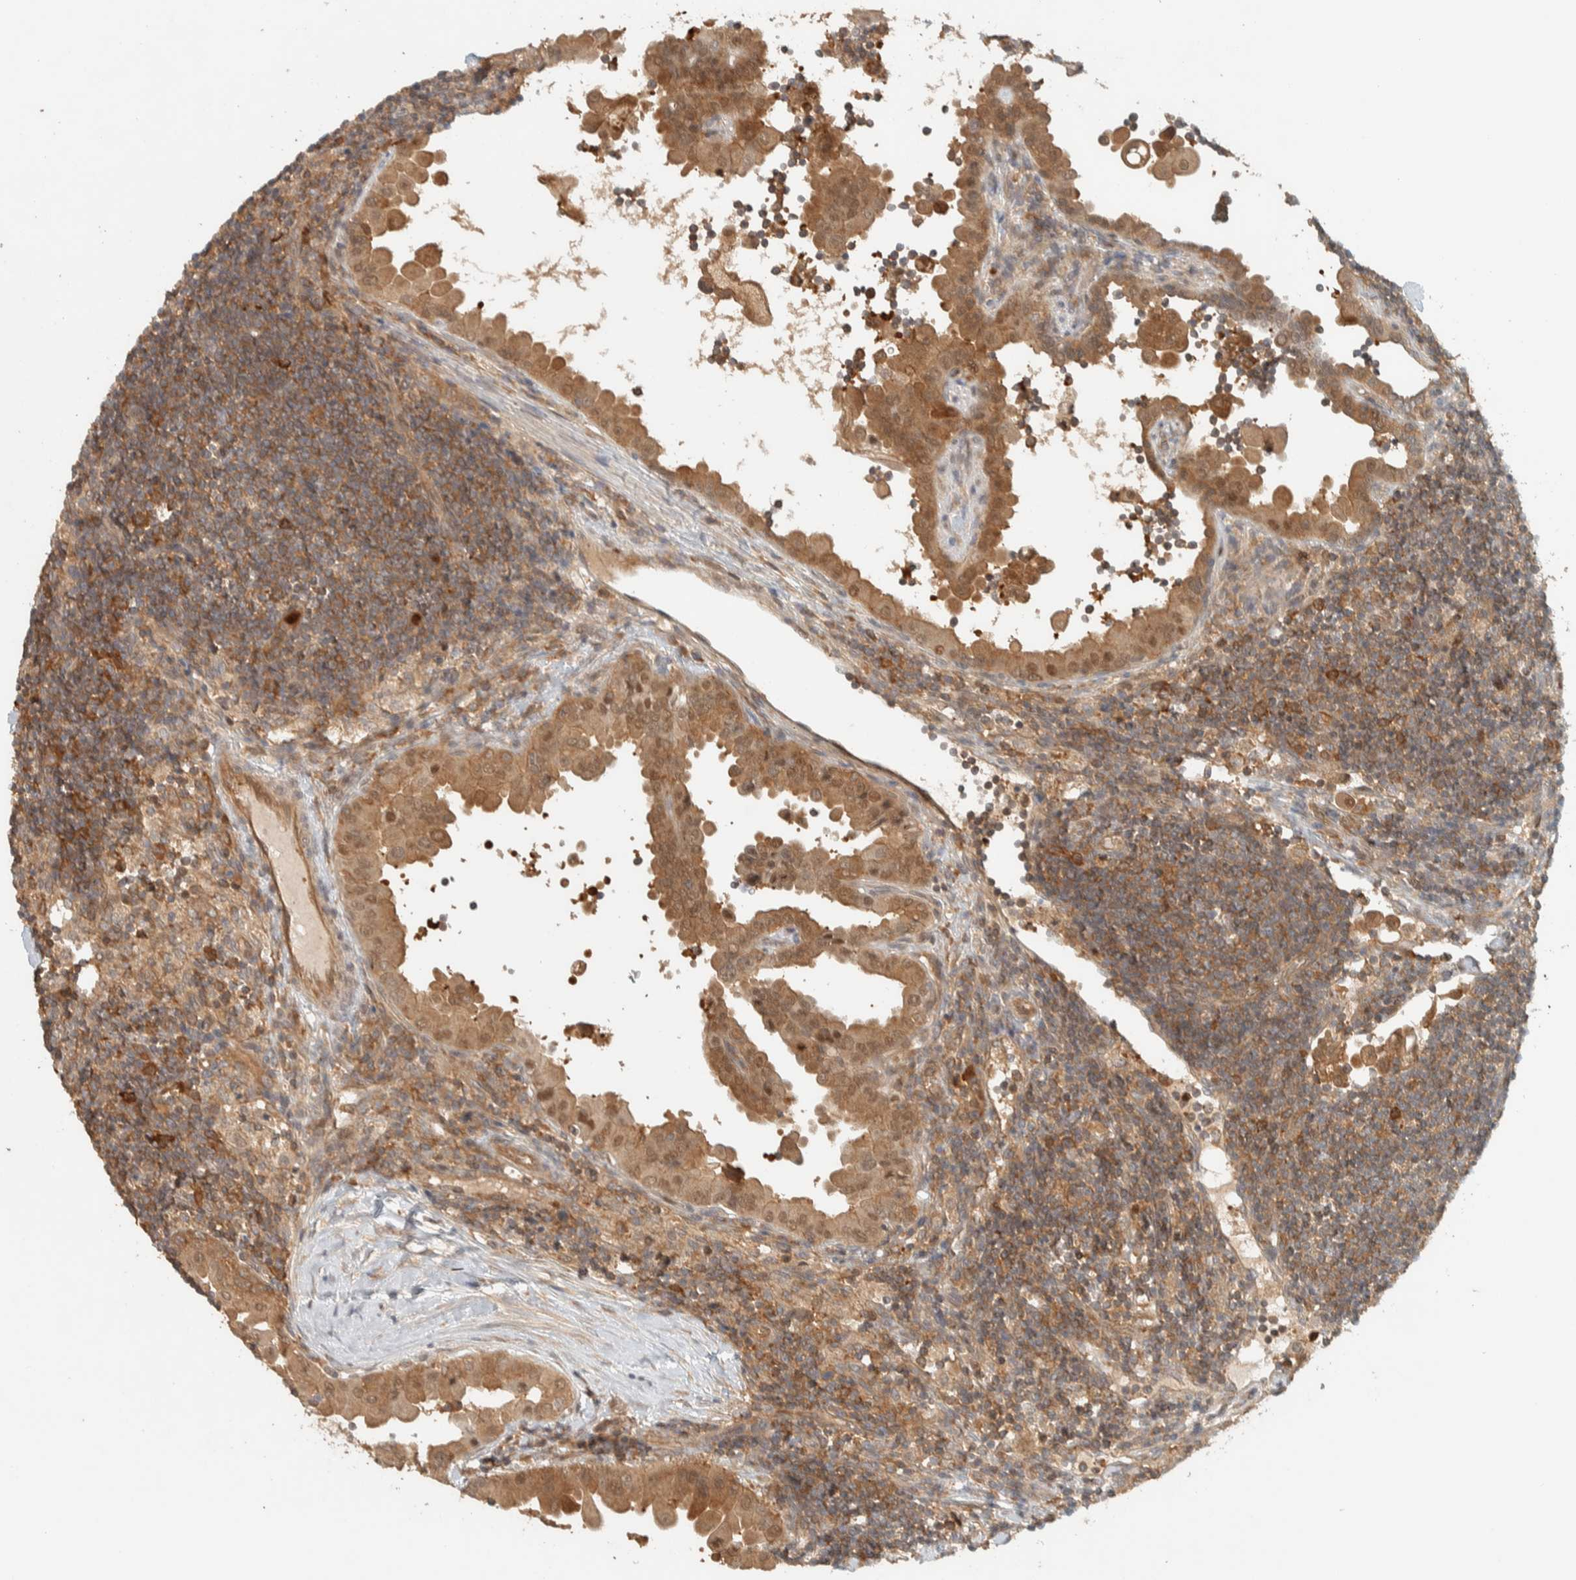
{"staining": {"intensity": "moderate", "quantity": ">75%", "location": "cytoplasmic/membranous,nuclear"}, "tissue": "thyroid cancer", "cell_type": "Tumor cells", "image_type": "cancer", "snomed": [{"axis": "morphology", "description": "Papillary adenocarcinoma, NOS"}, {"axis": "topography", "description": "Thyroid gland"}], "caption": "Thyroid papillary adenocarcinoma tissue demonstrates moderate cytoplasmic/membranous and nuclear staining in approximately >75% of tumor cells The protein is stained brown, and the nuclei are stained in blue (DAB (3,3'-diaminobenzidine) IHC with brightfield microscopy, high magnification).", "gene": "ADSS2", "patient": {"sex": "male", "age": 33}}